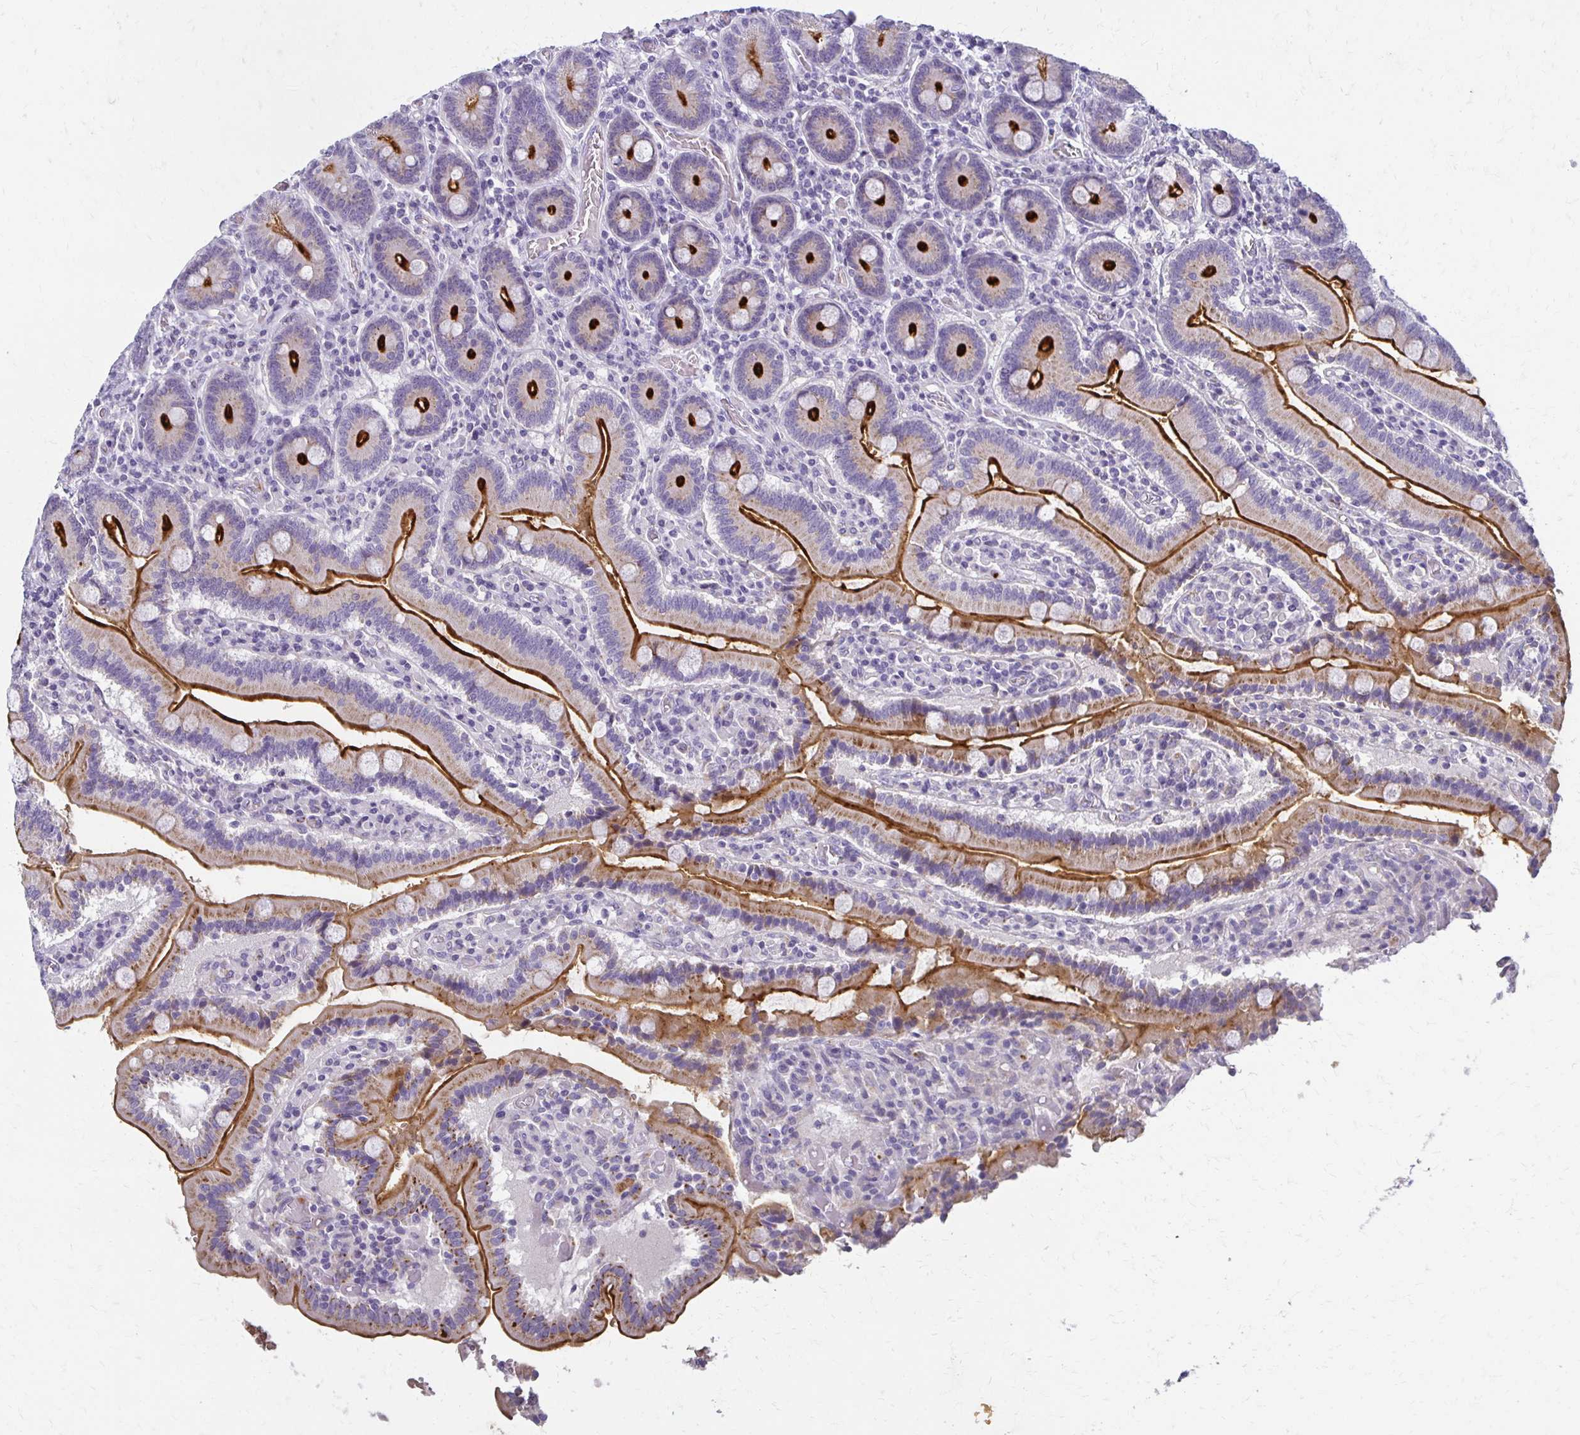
{"staining": {"intensity": "strong", "quantity": "25%-75%", "location": "cytoplasmic/membranous"}, "tissue": "duodenum", "cell_type": "Glandular cells", "image_type": "normal", "snomed": [{"axis": "morphology", "description": "Normal tissue, NOS"}, {"axis": "topography", "description": "Duodenum"}], "caption": "Unremarkable duodenum reveals strong cytoplasmic/membranous positivity in approximately 25%-75% of glandular cells.", "gene": "BBS12", "patient": {"sex": "female", "age": 62}}